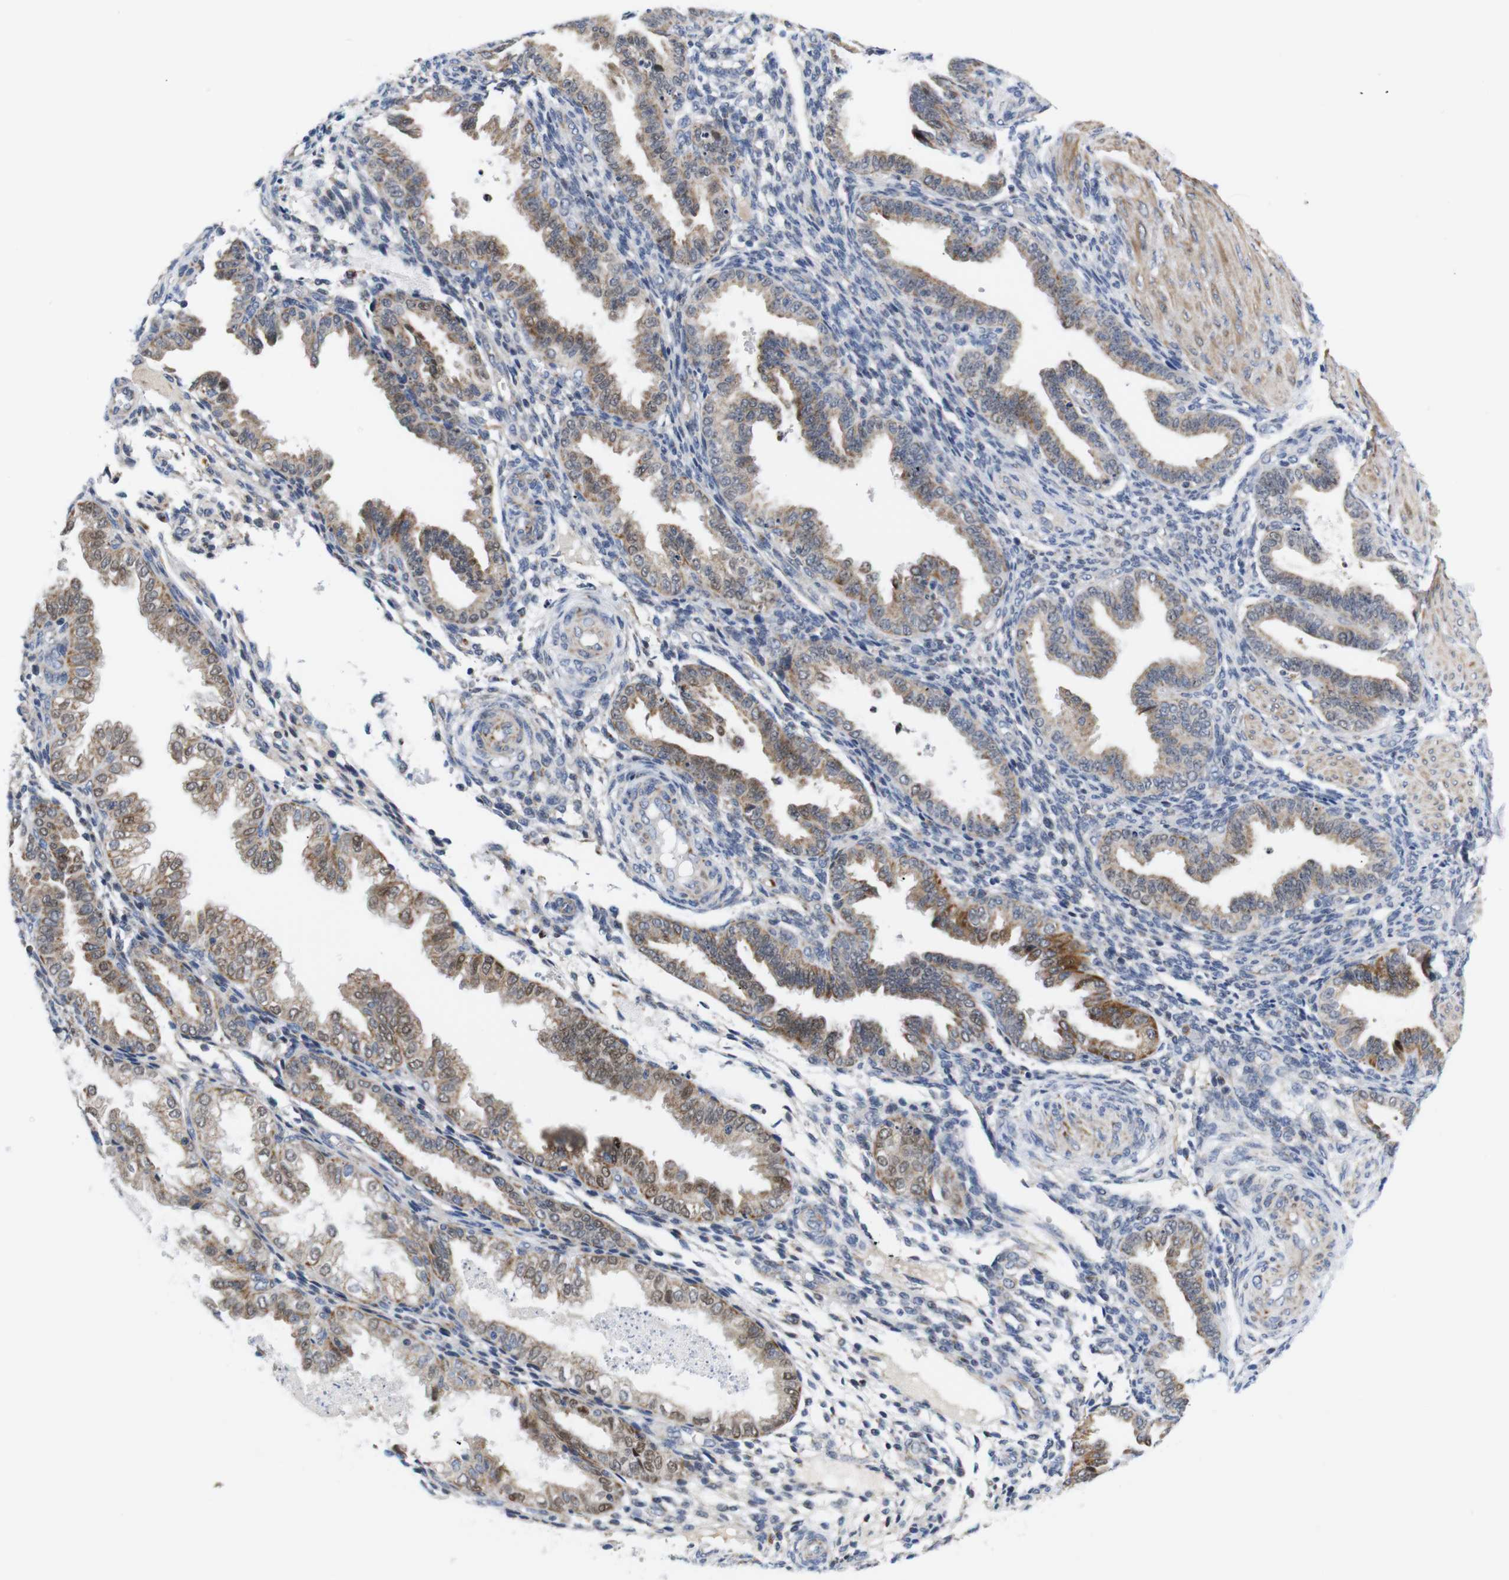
{"staining": {"intensity": "negative", "quantity": "none", "location": "none"}, "tissue": "endometrium", "cell_type": "Cells in endometrial stroma", "image_type": "normal", "snomed": [{"axis": "morphology", "description": "Normal tissue, NOS"}, {"axis": "topography", "description": "Endometrium"}], "caption": "A photomicrograph of endometrium stained for a protein displays no brown staining in cells in endometrial stroma. (Stains: DAB (3,3'-diaminobenzidine) immunohistochemistry with hematoxylin counter stain, Microscopy: brightfield microscopy at high magnification).", "gene": "LRRC55", "patient": {"sex": "female", "age": 33}}